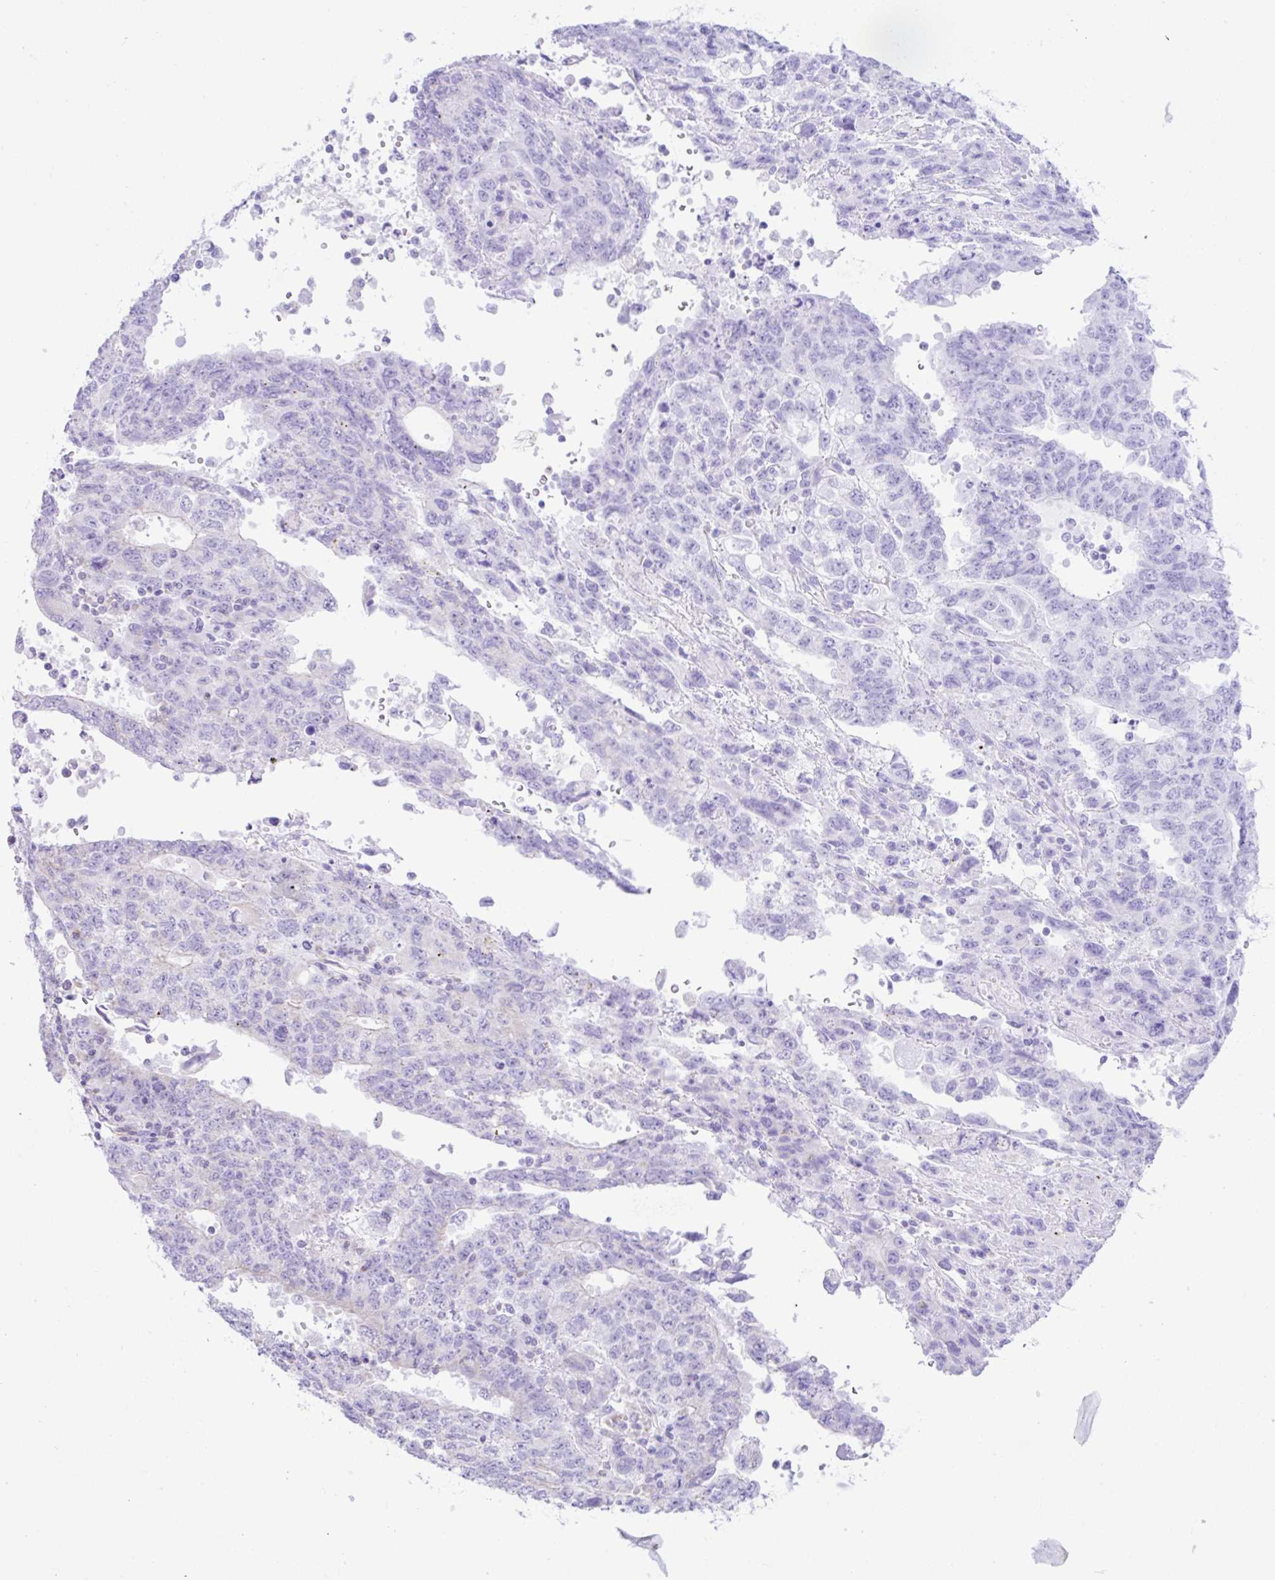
{"staining": {"intensity": "negative", "quantity": "none", "location": "none"}, "tissue": "testis cancer", "cell_type": "Tumor cells", "image_type": "cancer", "snomed": [{"axis": "morphology", "description": "Carcinoma, Embryonal, NOS"}, {"axis": "topography", "description": "Testis"}], "caption": "This is an IHC micrograph of human embryonal carcinoma (testis). There is no expression in tumor cells.", "gene": "NDUFS2", "patient": {"sex": "male", "age": 34}}